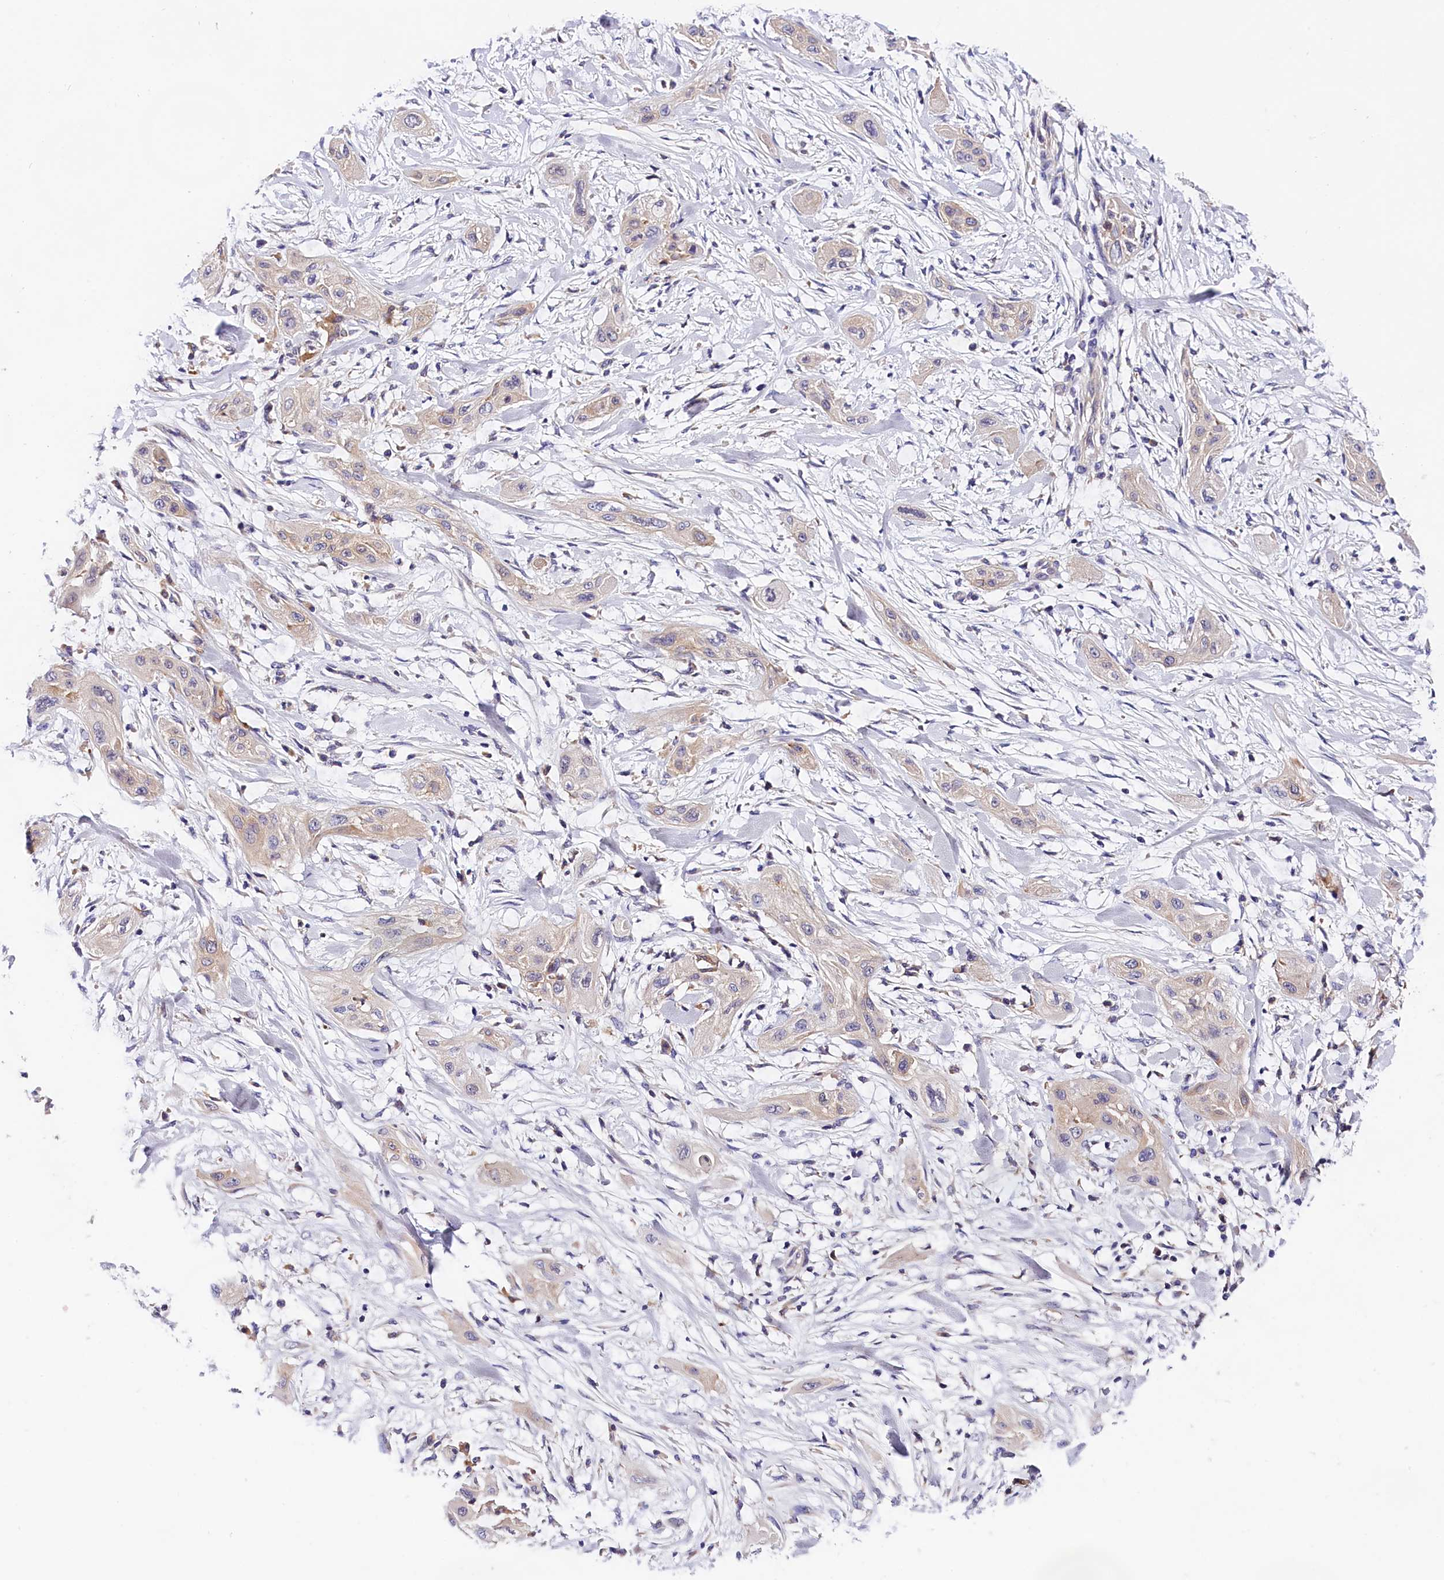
{"staining": {"intensity": "weak", "quantity": "<25%", "location": "cytoplasmic/membranous"}, "tissue": "lung cancer", "cell_type": "Tumor cells", "image_type": "cancer", "snomed": [{"axis": "morphology", "description": "Squamous cell carcinoma, NOS"}, {"axis": "topography", "description": "Lung"}], "caption": "Tumor cells show no significant protein staining in lung cancer. (DAB (3,3'-diaminobenzidine) immunohistochemistry with hematoxylin counter stain).", "gene": "OAS3", "patient": {"sex": "female", "age": 47}}